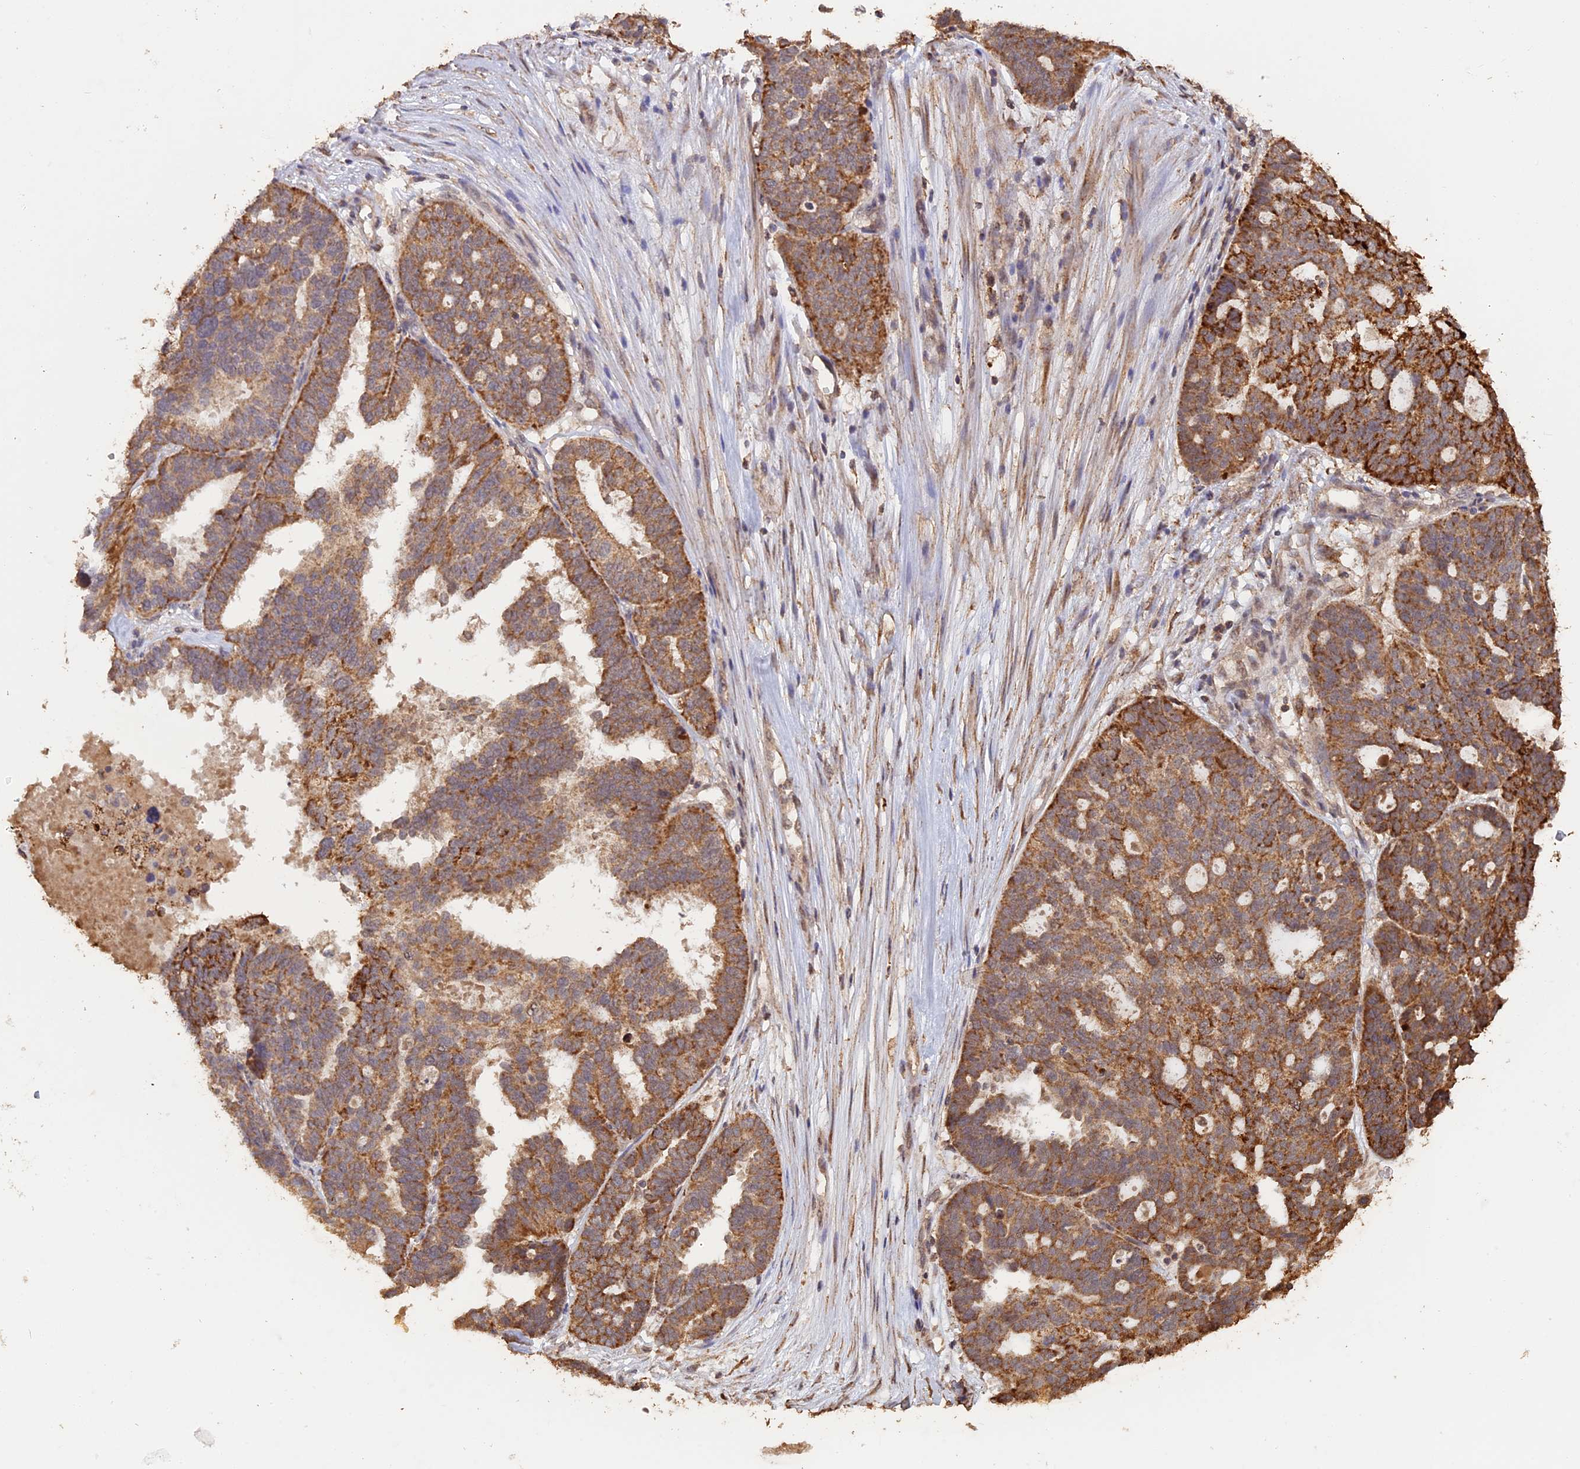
{"staining": {"intensity": "strong", "quantity": "25%-75%", "location": "cytoplasmic/membranous"}, "tissue": "ovarian cancer", "cell_type": "Tumor cells", "image_type": "cancer", "snomed": [{"axis": "morphology", "description": "Cystadenocarcinoma, serous, NOS"}, {"axis": "topography", "description": "Ovary"}], "caption": "Immunohistochemical staining of ovarian serous cystadenocarcinoma displays strong cytoplasmic/membranous protein expression in about 25%-75% of tumor cells. The protein of interest is stained brown, and the nuclei are stained in blue (DAB IHC with brightfield microscopy, high magnification).", "gene": "FAM210B", "patient": {"sex": "female", "age": 59}}